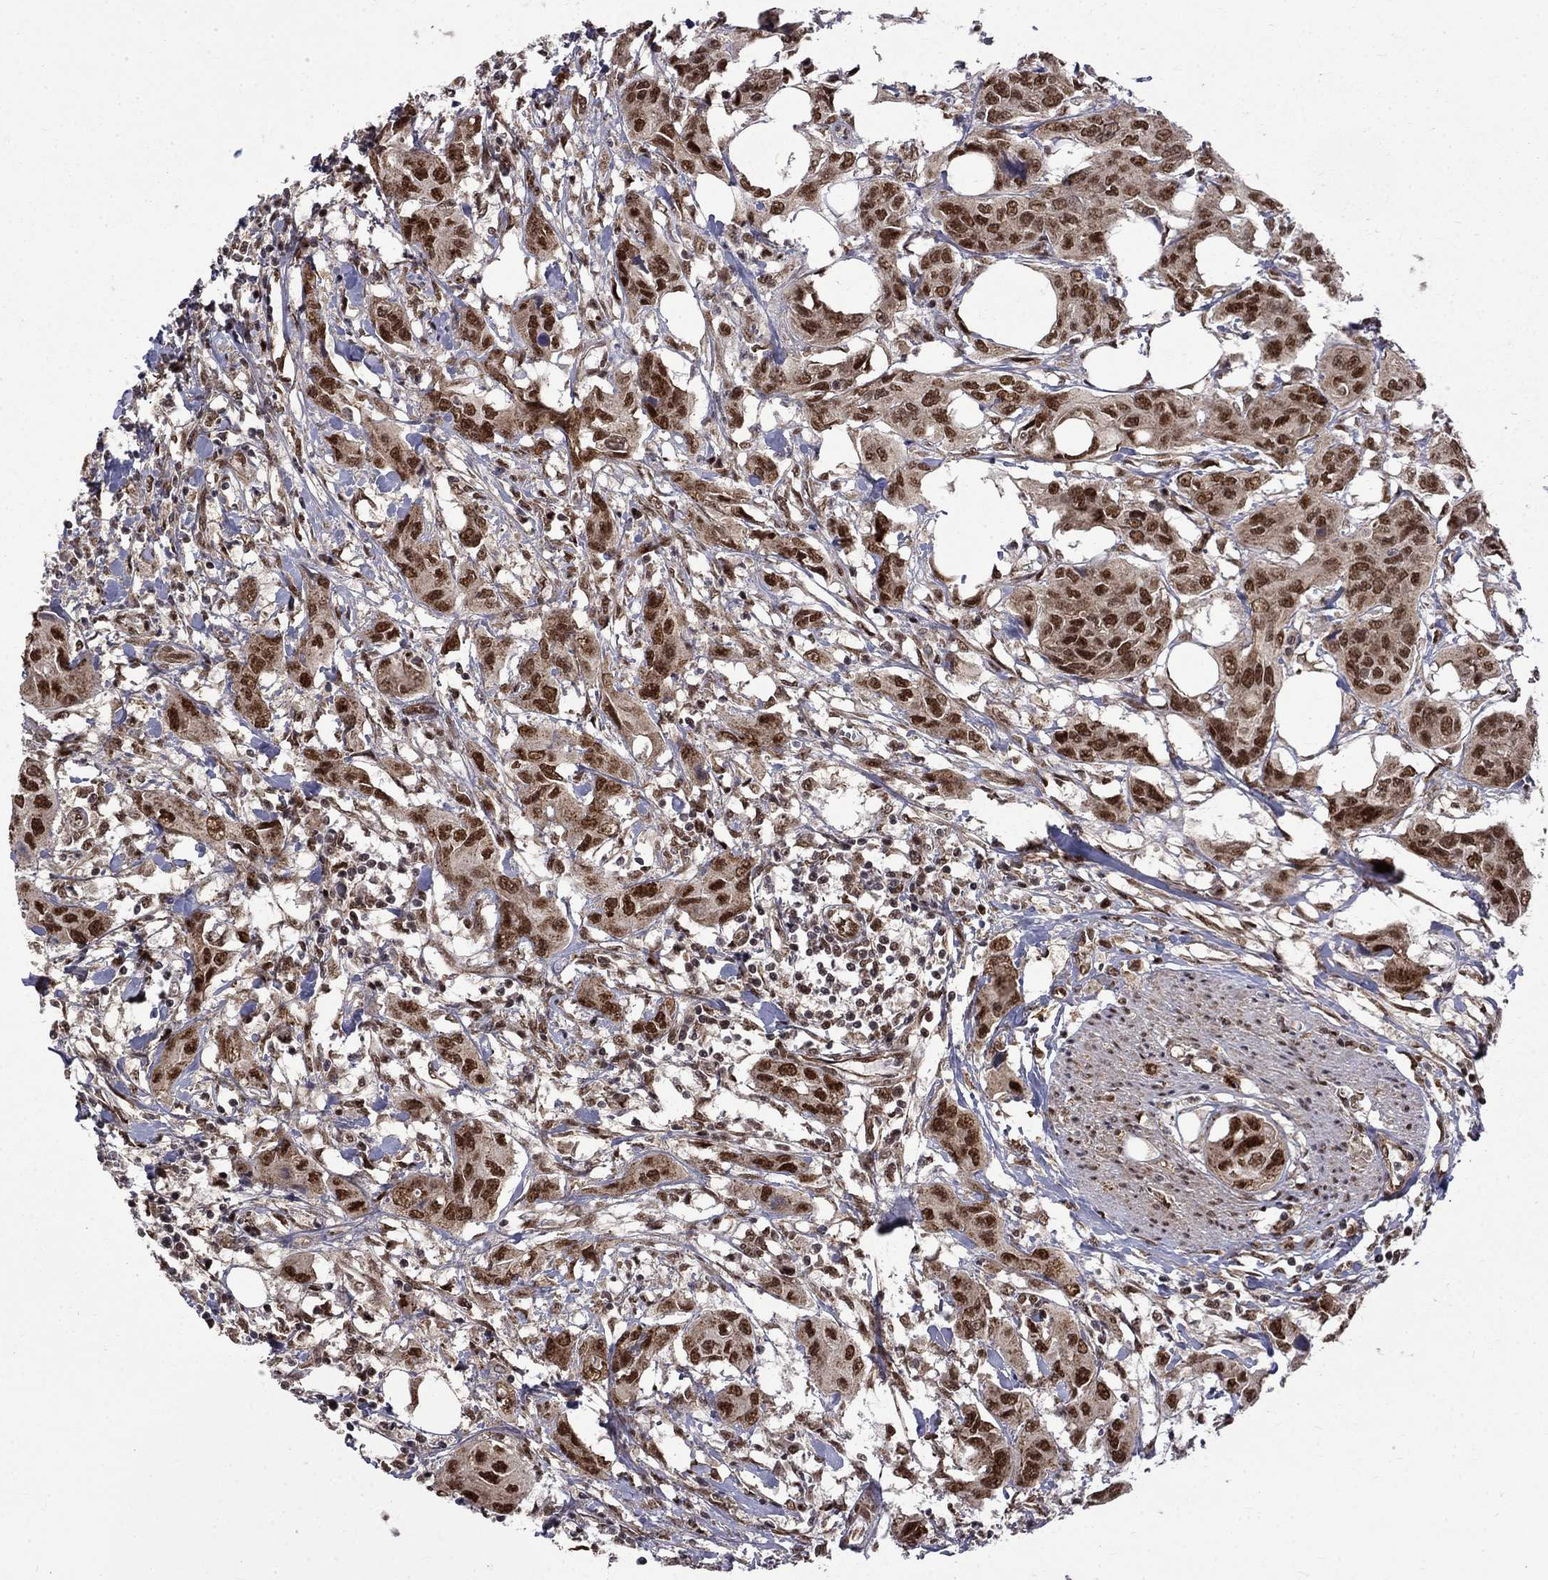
{"staining": {"intensity": "strong", "quantity": "25%-75%", "location": "nuclear"}, "tissue": "urothelial cancer", "cell_type": "Tumor cells", "image_type": "cancer", "snomed": [{"axis": "morphology", "description": "Urothelial carcinoma, NOS"}, {"axis": "morphology", "description": "Urothelial carcinoma, High grade"}, {"axis": "topography", "description": "Urinary bladder"}], "caption": "High-grade urothelial carcinoma was stained to show a protein in brown. There is high levels of strong nuclear expression in approximately 25%-75% of tumor cells. (IHC, brightfield microscopy, high magnification).", "gene": "KPNA3", "patient": {"sex": "male", "age": 63}}